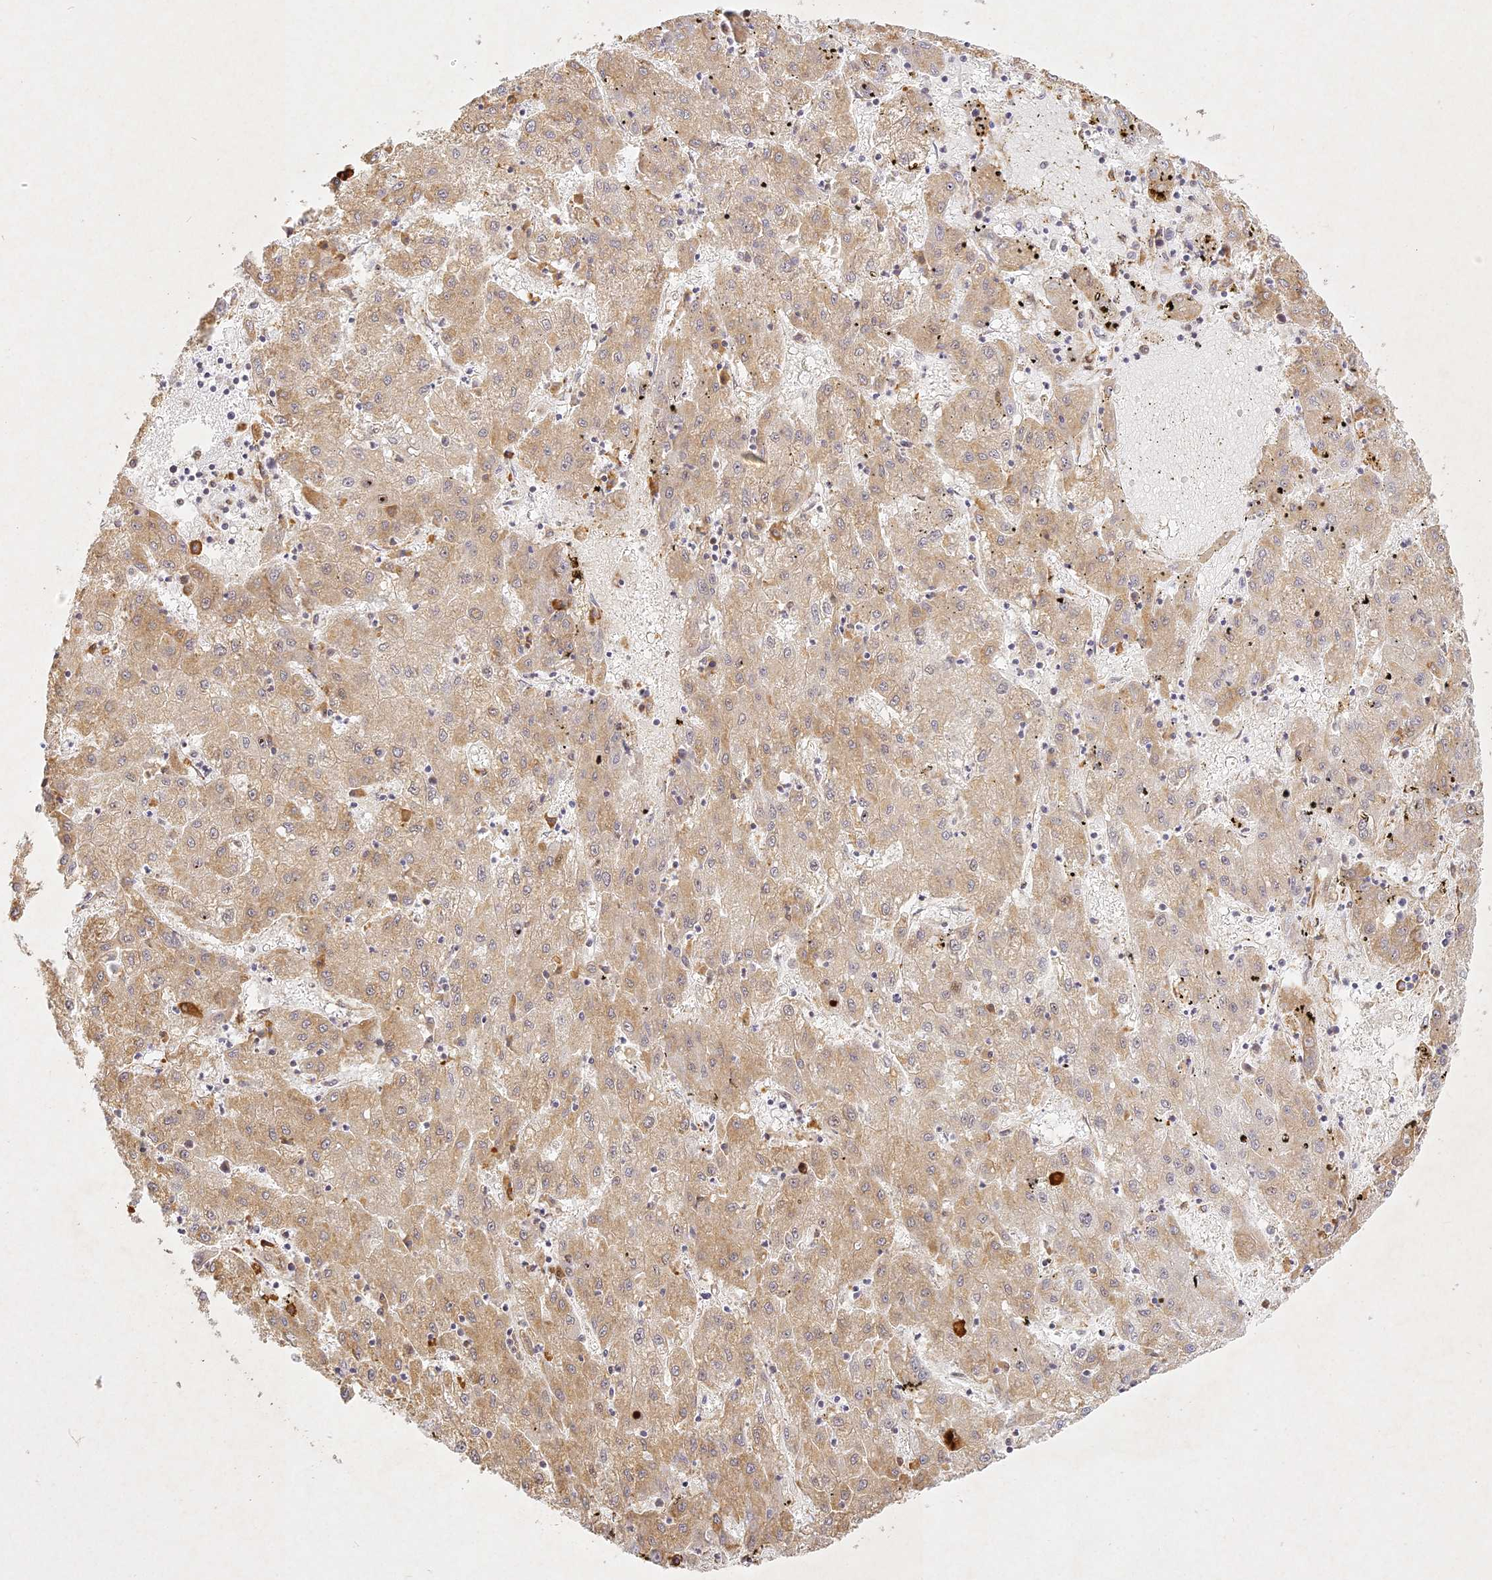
{"staining": {"intensity": "moderate", "quantity": "25%-75%", "location": "cytoplasmic/membranous"}, "tissue": "liver cancer", "cell_type": "Tumor cells", "image_type": "cancer", "snomed": [{"axis": "morphology", "description": "Carcinoma, Hepatocellular, NOS"}, {"axis": "topography", "description": "Liver"}], "caption": "This histopathology image displays immunohistochemistry (IHC) staining of liver cancer, with medium moderate cytoplasmic/membranous positivity in approximately 25%-75% of tumor cells.", "gene": "SLC30A5", "patient": {"sex": "male", "age": 72}}